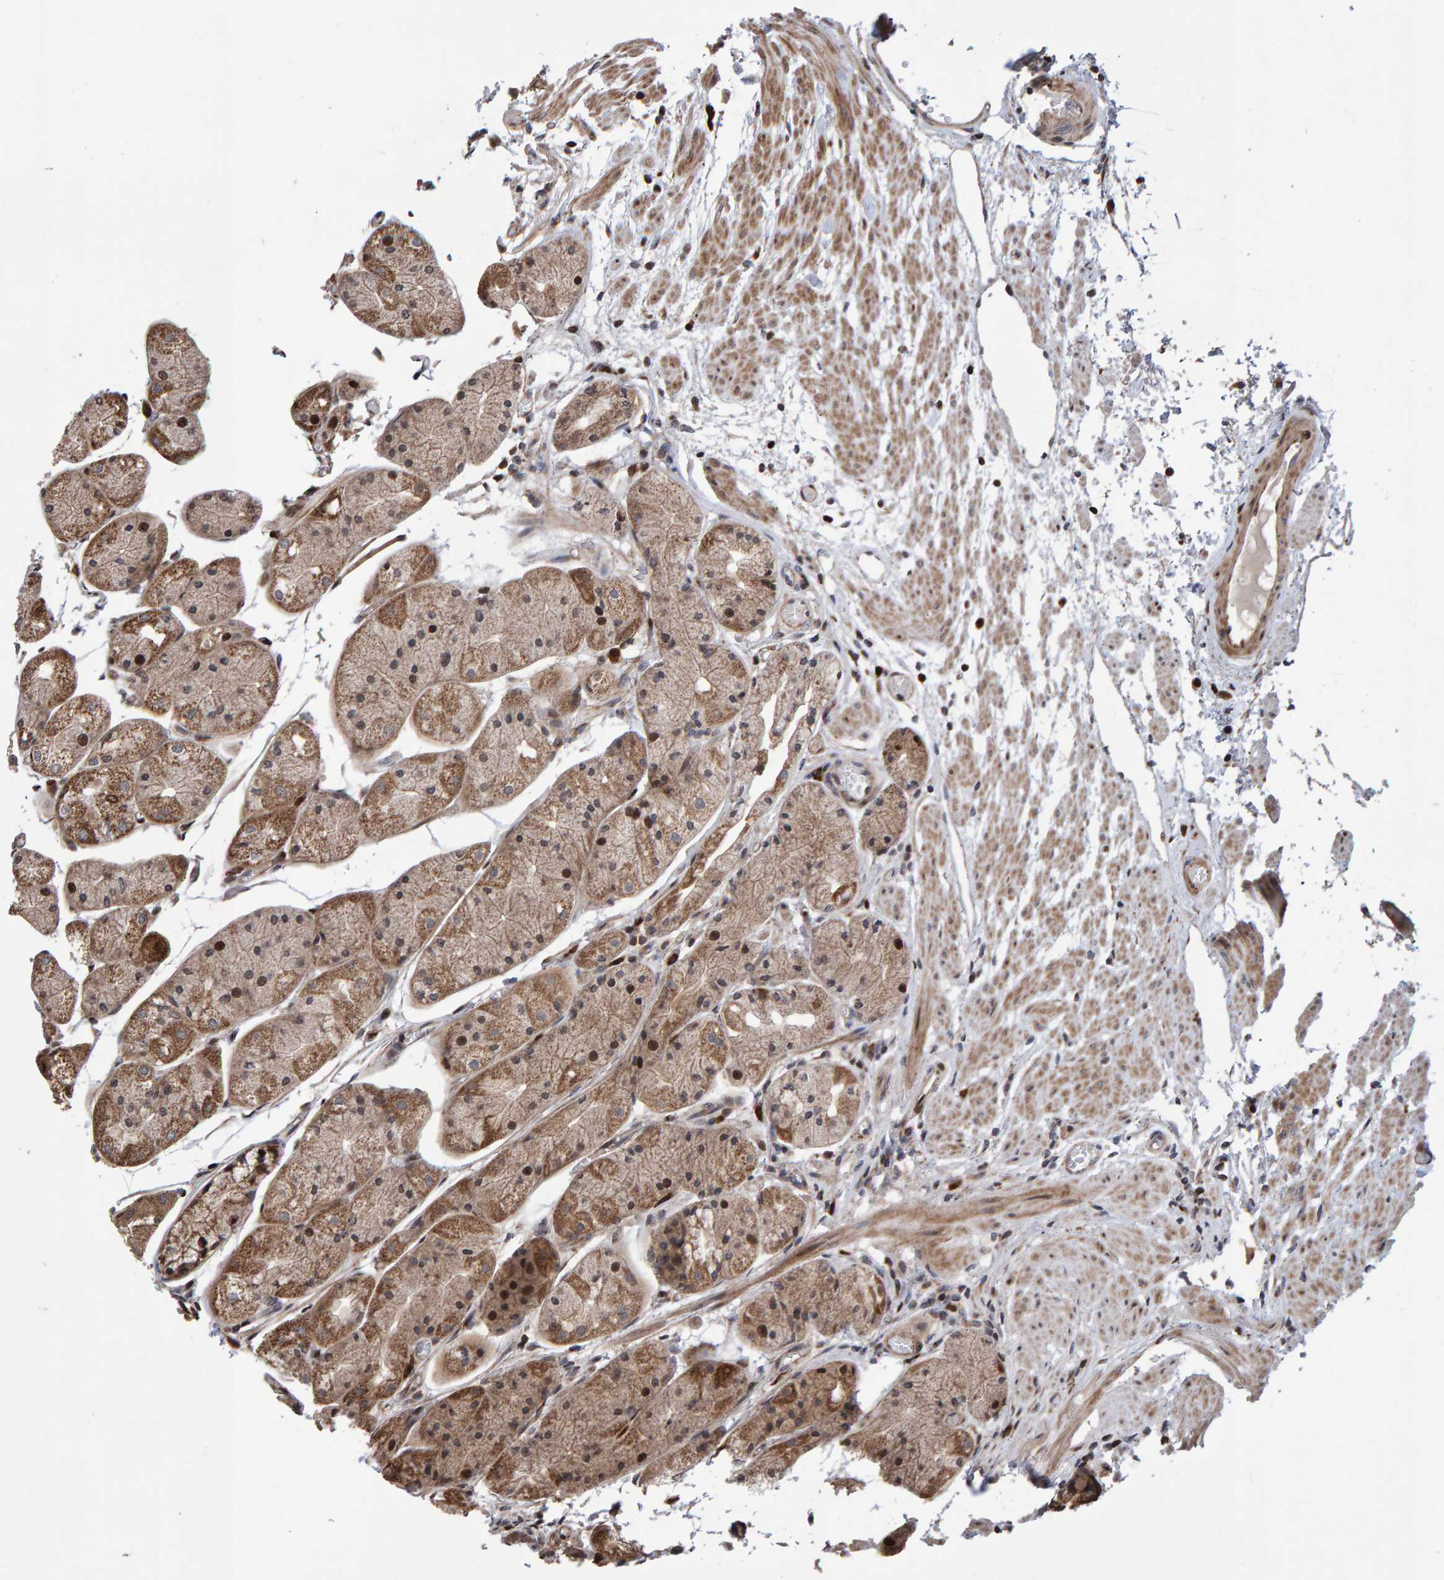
{"staining": {"intensity": "moderate", "quantity": ">75%", "location": "cytoplasmic/membranous"}, "tissue": "stomach", "cell_type": "Glandular cells", "image_type": "normal", "snomed": [{"axis": "morphology", "description": "Normal tissue, NOS"}, {"axis": "topography", "description": "Stomach, upper"}], "caption": "Moderate cytoplasmic/membranous expression for a protein is identified in about >75% of glandular cells of normal stomach using IHC.", "gene": "PECR", "patient": {"sex": "male", "age": 72}}